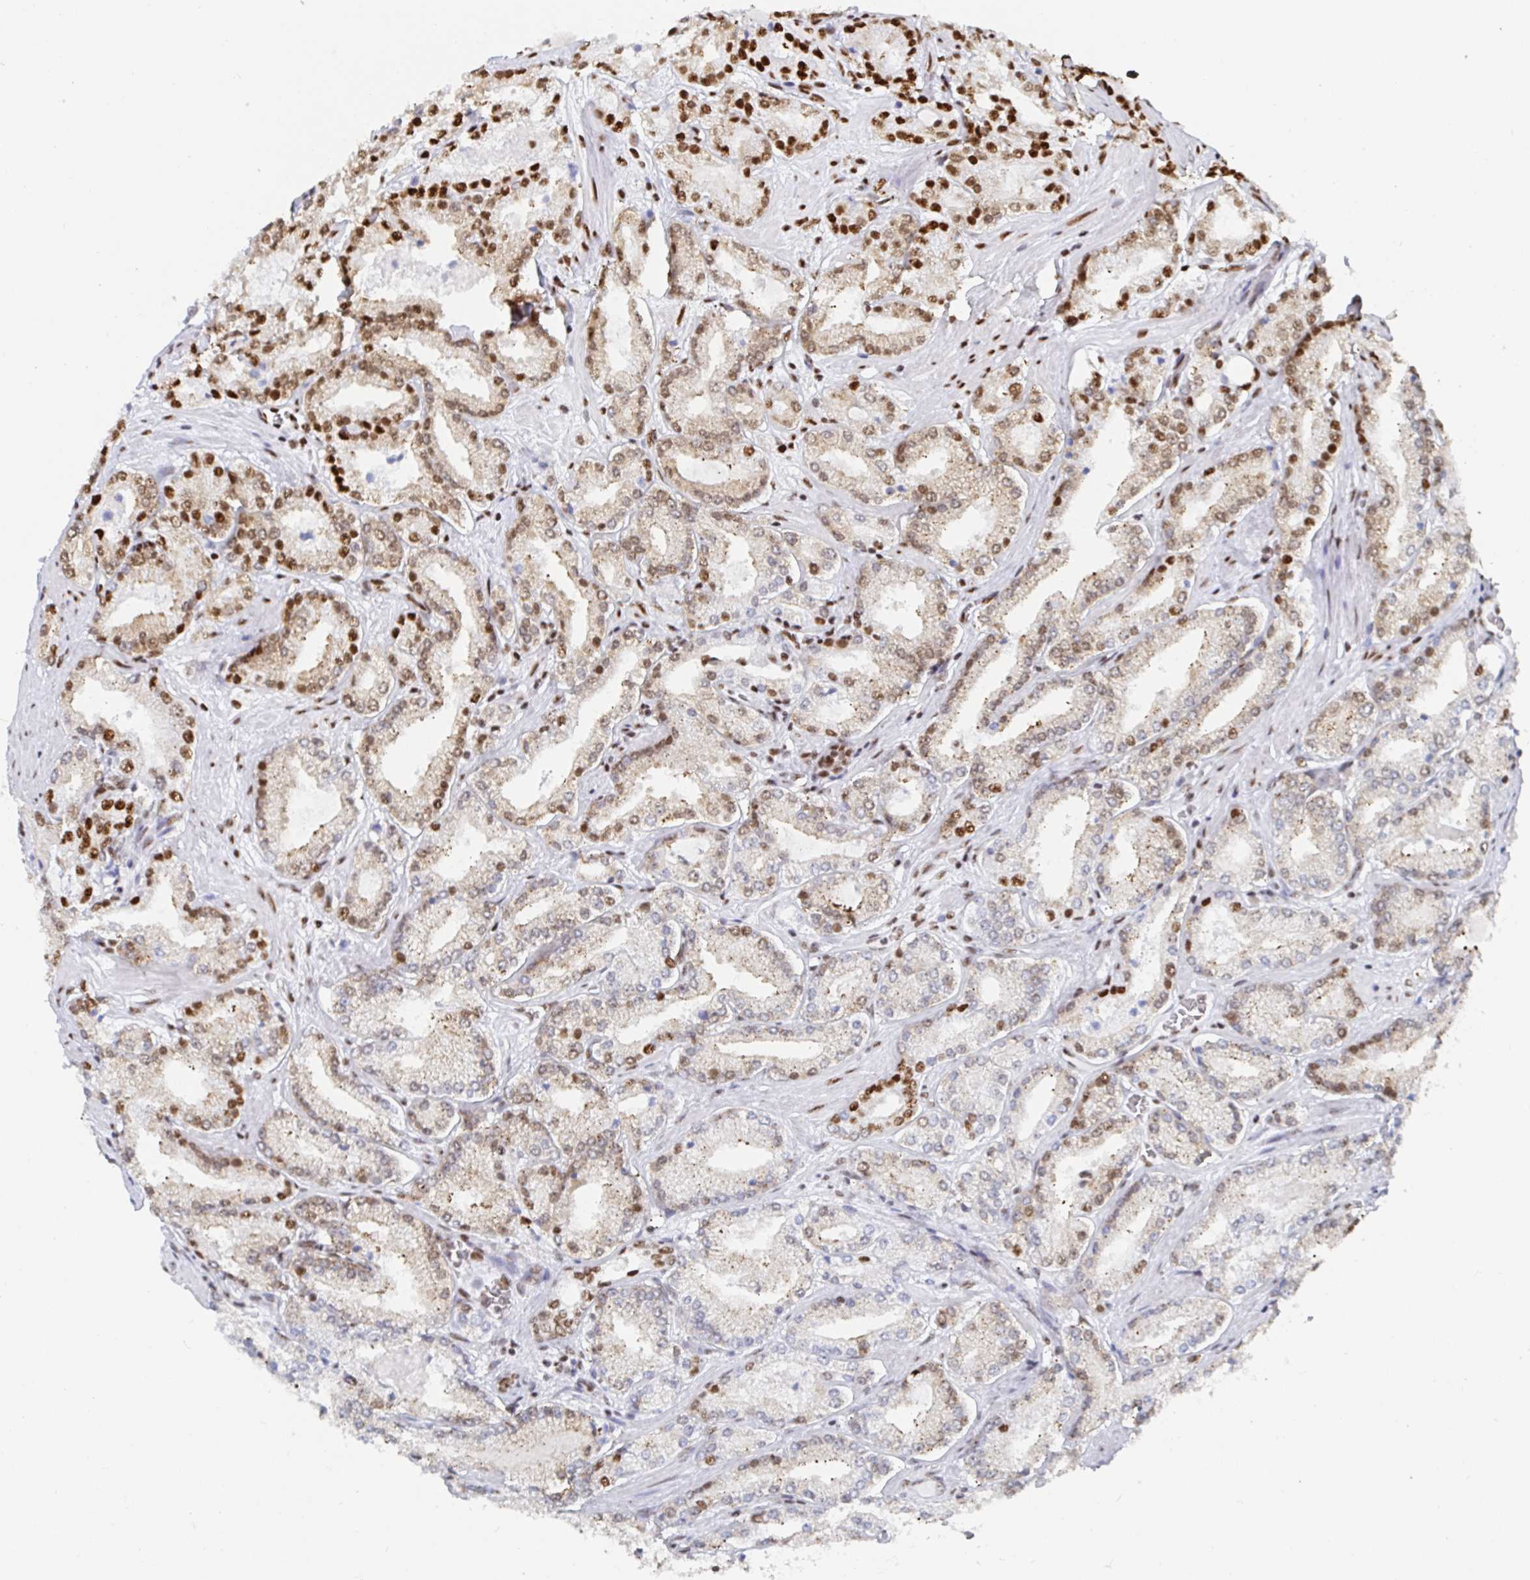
{"staining": {"intensity": "moderate", "quantity": "25%-75%", "location": "cytoplasmic/membranous,nuclear"}, "tissue": "prostate cancer", "cell_type": "Tumor cells", "image_type": "cancer", "snomed": [{"axis": "morphology", "description": "Adenocarcinoma, High grade"}, {"axis": "topography", "description": "Prostate"}], "caption": "Immunohistochemical staining of human high-grade adenocarcinoma (prostate) exhibits medium levels of moderate cytoplasmic/membranous and nuclear staining in about 25%-75% of tumor cells.", "gene": "EWSR1", "patient": {"sex": "male", "age": 63}}